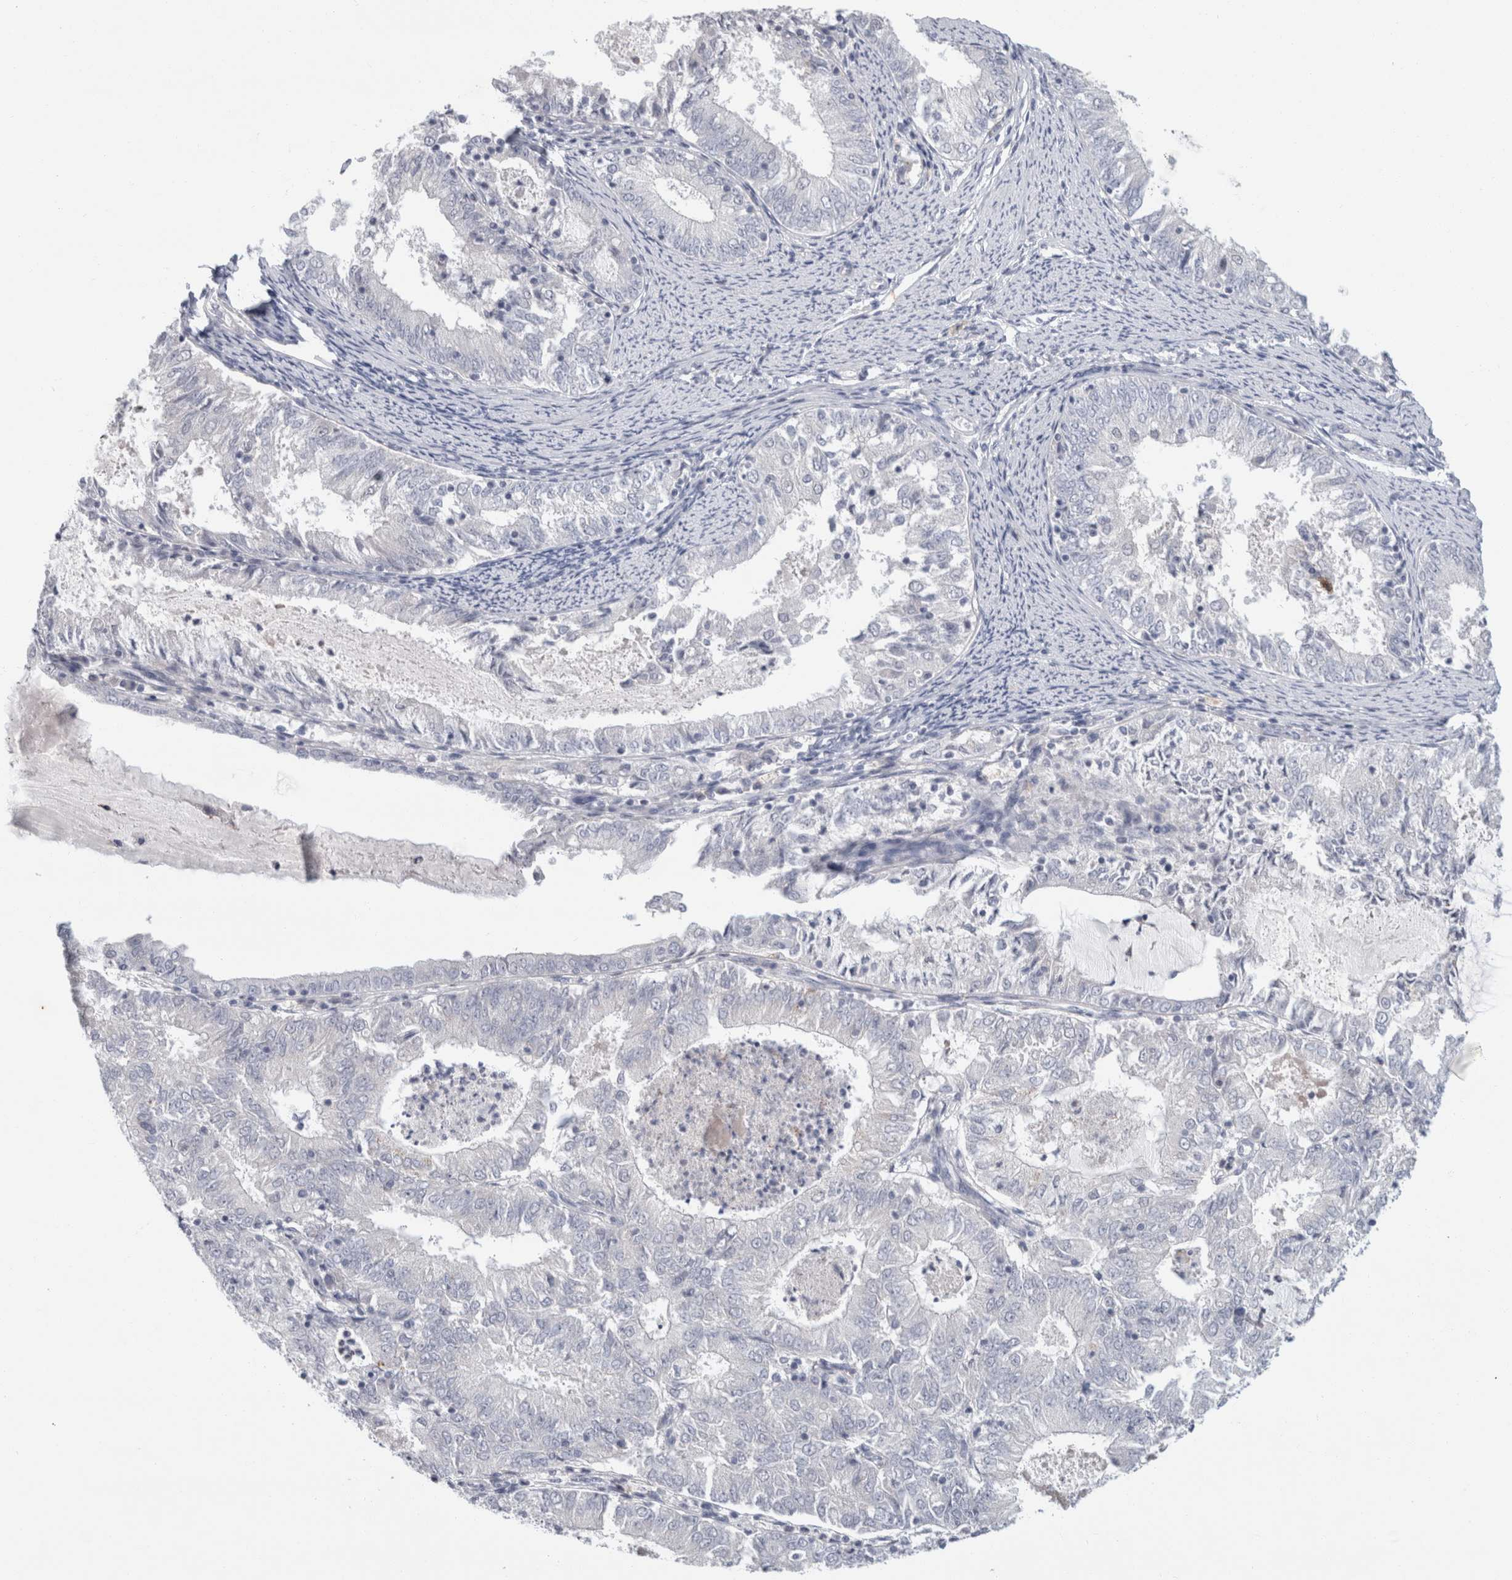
{"staining": {"intensity": "negative", "quantity": "none", "location": "none"}, "tissue": "endometrial cancer", "cell_type": "Tumor cells", "image_type": "cancer", "snomed": [{"axis": "morphology", "description": "Adenocarcinoma, NOS"}, {"axis": "topography", "description": "Endometrium"}], "caption": "An IHC photomicrograph of endometrial cancer (adenocarcinoma) is shown. There is no staining in tumor cells of endometrial cancer (adenocarcinoma).", "gene": "NIPA1", "patient": {"sex": "female", "age": 57}}